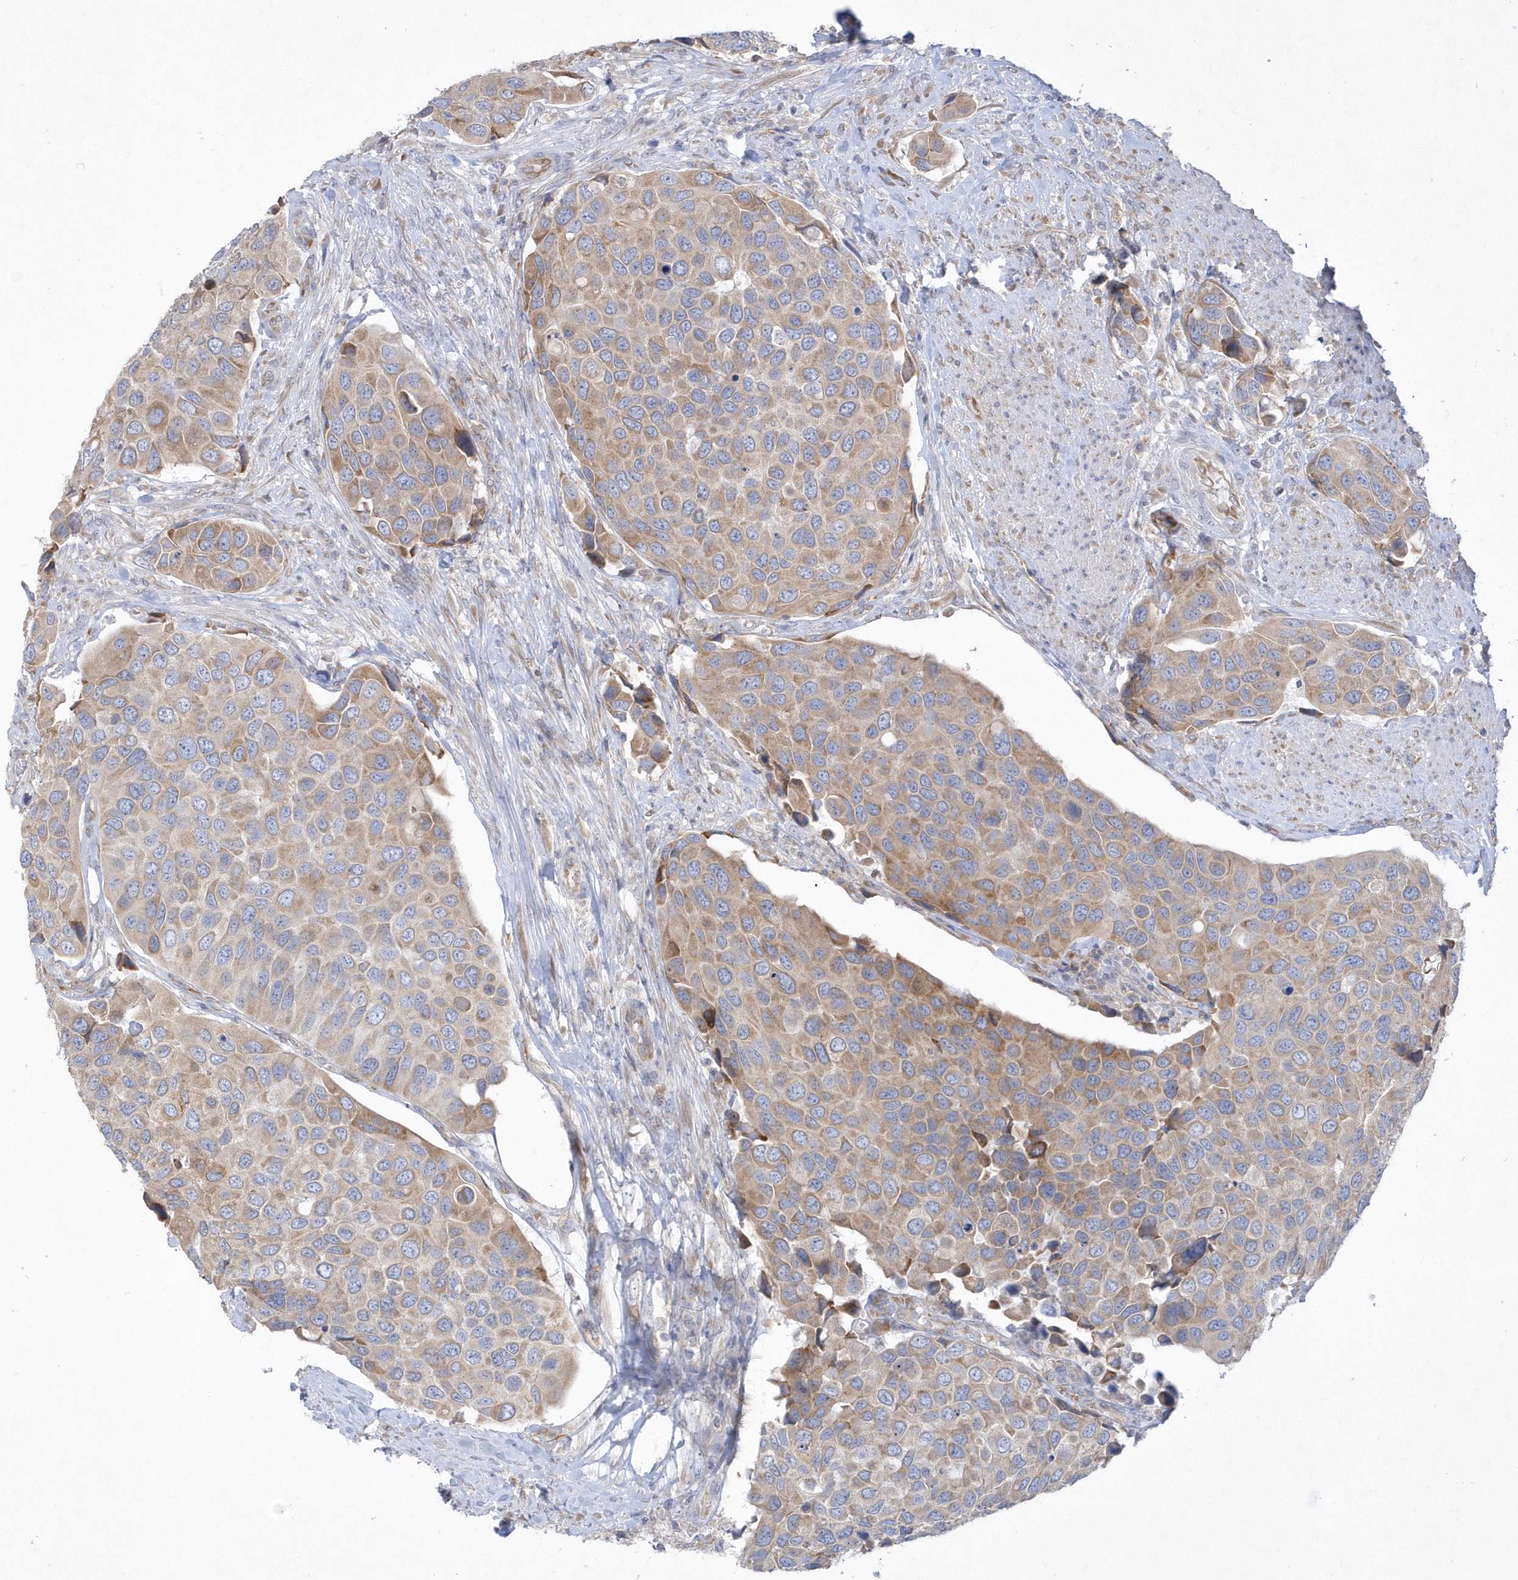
{"staining": {"intensity": "moderate", "quantity": "25%-75%", "location": "cytoplasmic/membranous"}, "tissue": "urothelial cancer", "cell_type": "Tumor cells", "image_type": "cancer", "snomed": [{"axis": "morphology", "description": "Urothelial carcinoma, High grade"}, {"axis": "topography", "description": "Urinary bladder"}], "caption": "An immunohistochemistry image of tumor tissue is shown. Protein staining in brown shows moderate cytoplasmic/membranous positivity in urothelial cancer within tumor cells. (DAB IHC, brown staining for protein, blue staining for nuclei).", "gene": "DGAT1", "patient": {"sex": "male", "age": 74}}